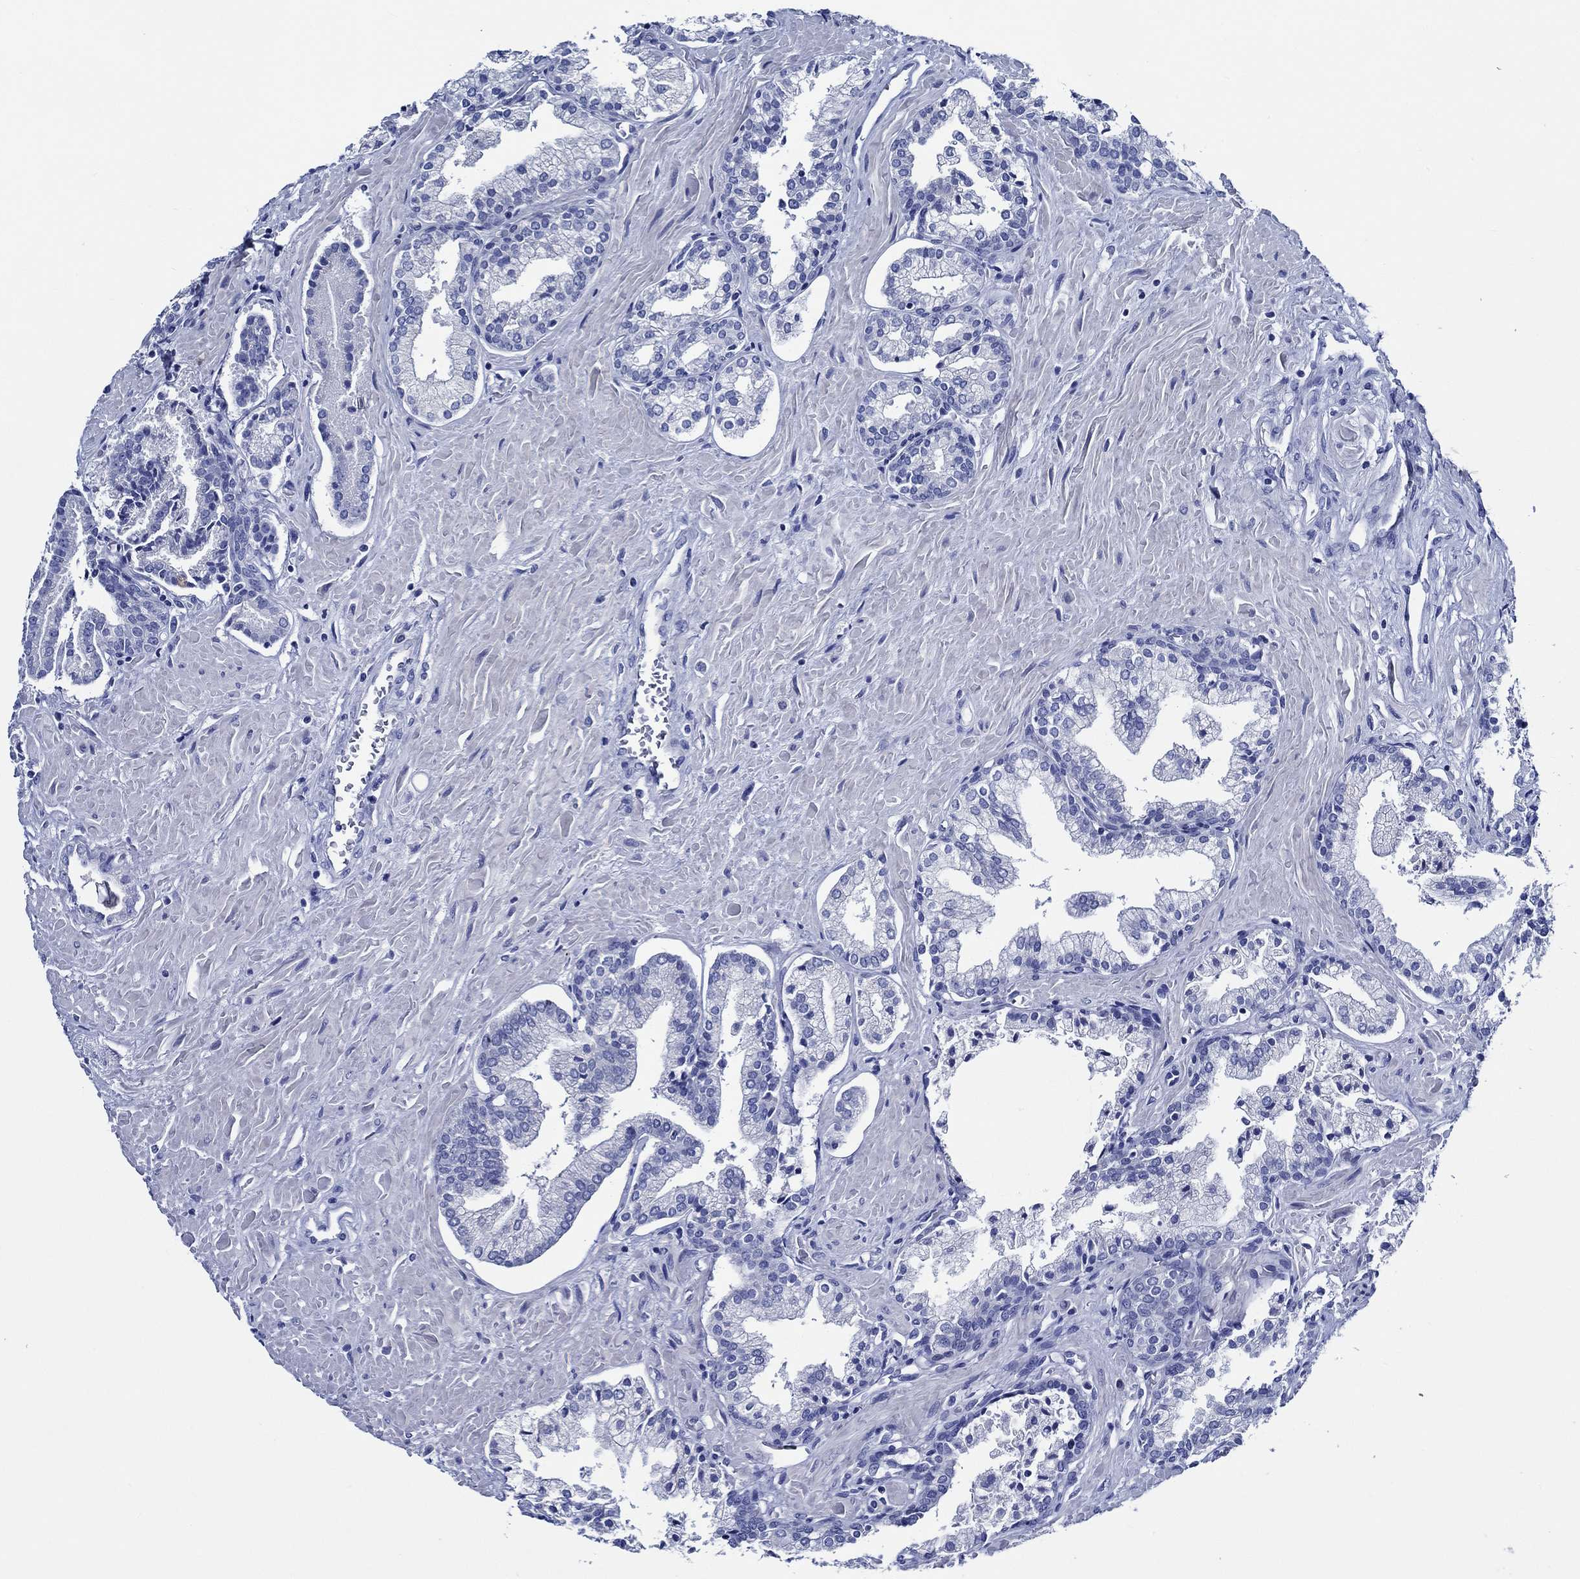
{"staining": {"intensity": "negative", "quantity": "none", "location": "none"}, "tissue": "prostate cancer", "cell_type": "Tumor cells", "image_type": "cancer", "snomed": [{"axis": "morphology", "description": "Adenocarcinoma, NOS"}, {"axis": "topography", "description": "Prostate and seminal vesicle, NOS"}, {"axis": "topography", "description": "Prostate"}], "caption": "Prostate cancer (adenocarcinoma) was stained to show a protein in brown. There is no significant expression in tumor cells.", "gene": "WDR62", "patient": {"sex": "male", "age": 44}}